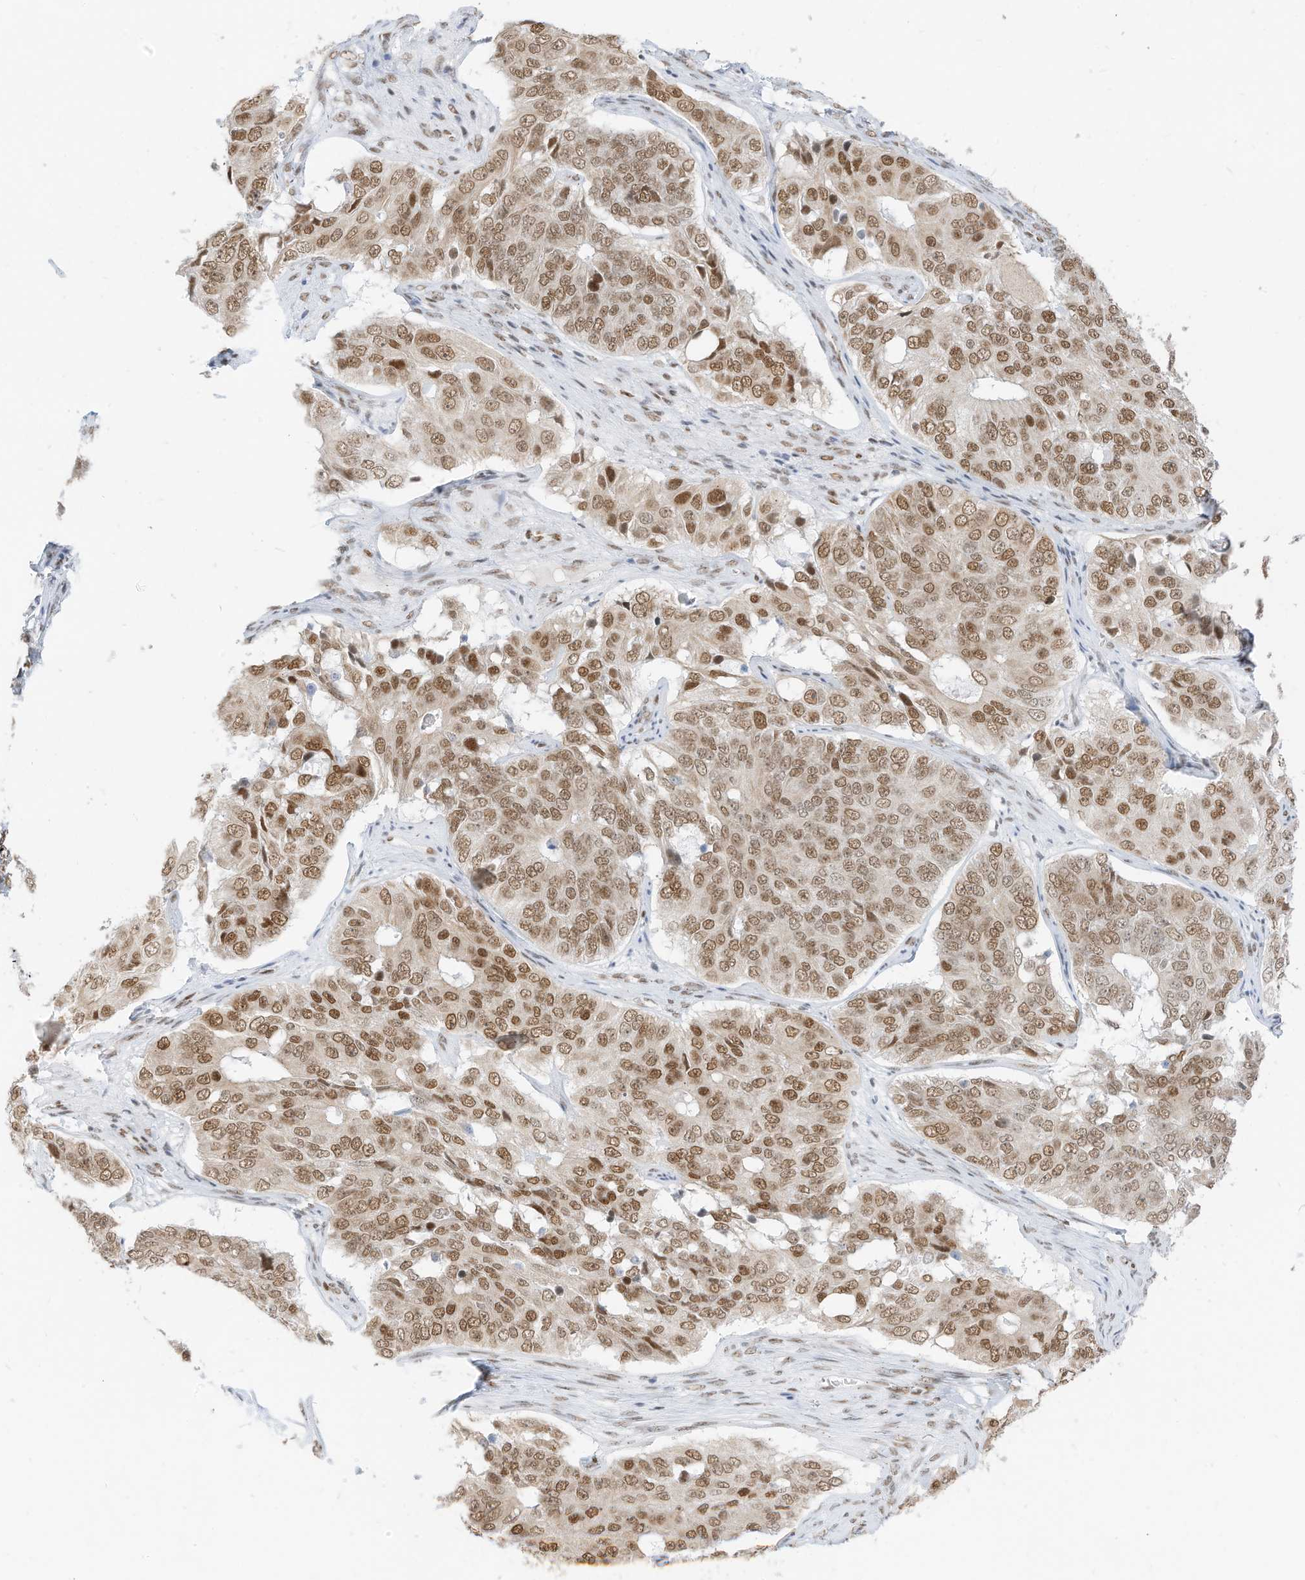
{"staining": {"intensity": "moderate", "quantity": ">75%", "location": "nuclear"}, "tissue": "ovarian cancer", "cell_type": "Tumor cells", "image_type": "cancer", "snomed": [{"axis": "morphology", "description": "Carcinoma, endometroid"}, {"axis": "topography", "description": "Ovary"}], "caption": "This image reveals IHC staining of human endometroid carcinoma (ovarian), with medium moderate nuclear expression in about >75% of tumor cells.", "gene": "SMARCA2", "patient": {"sex": "female", "age": 51}}